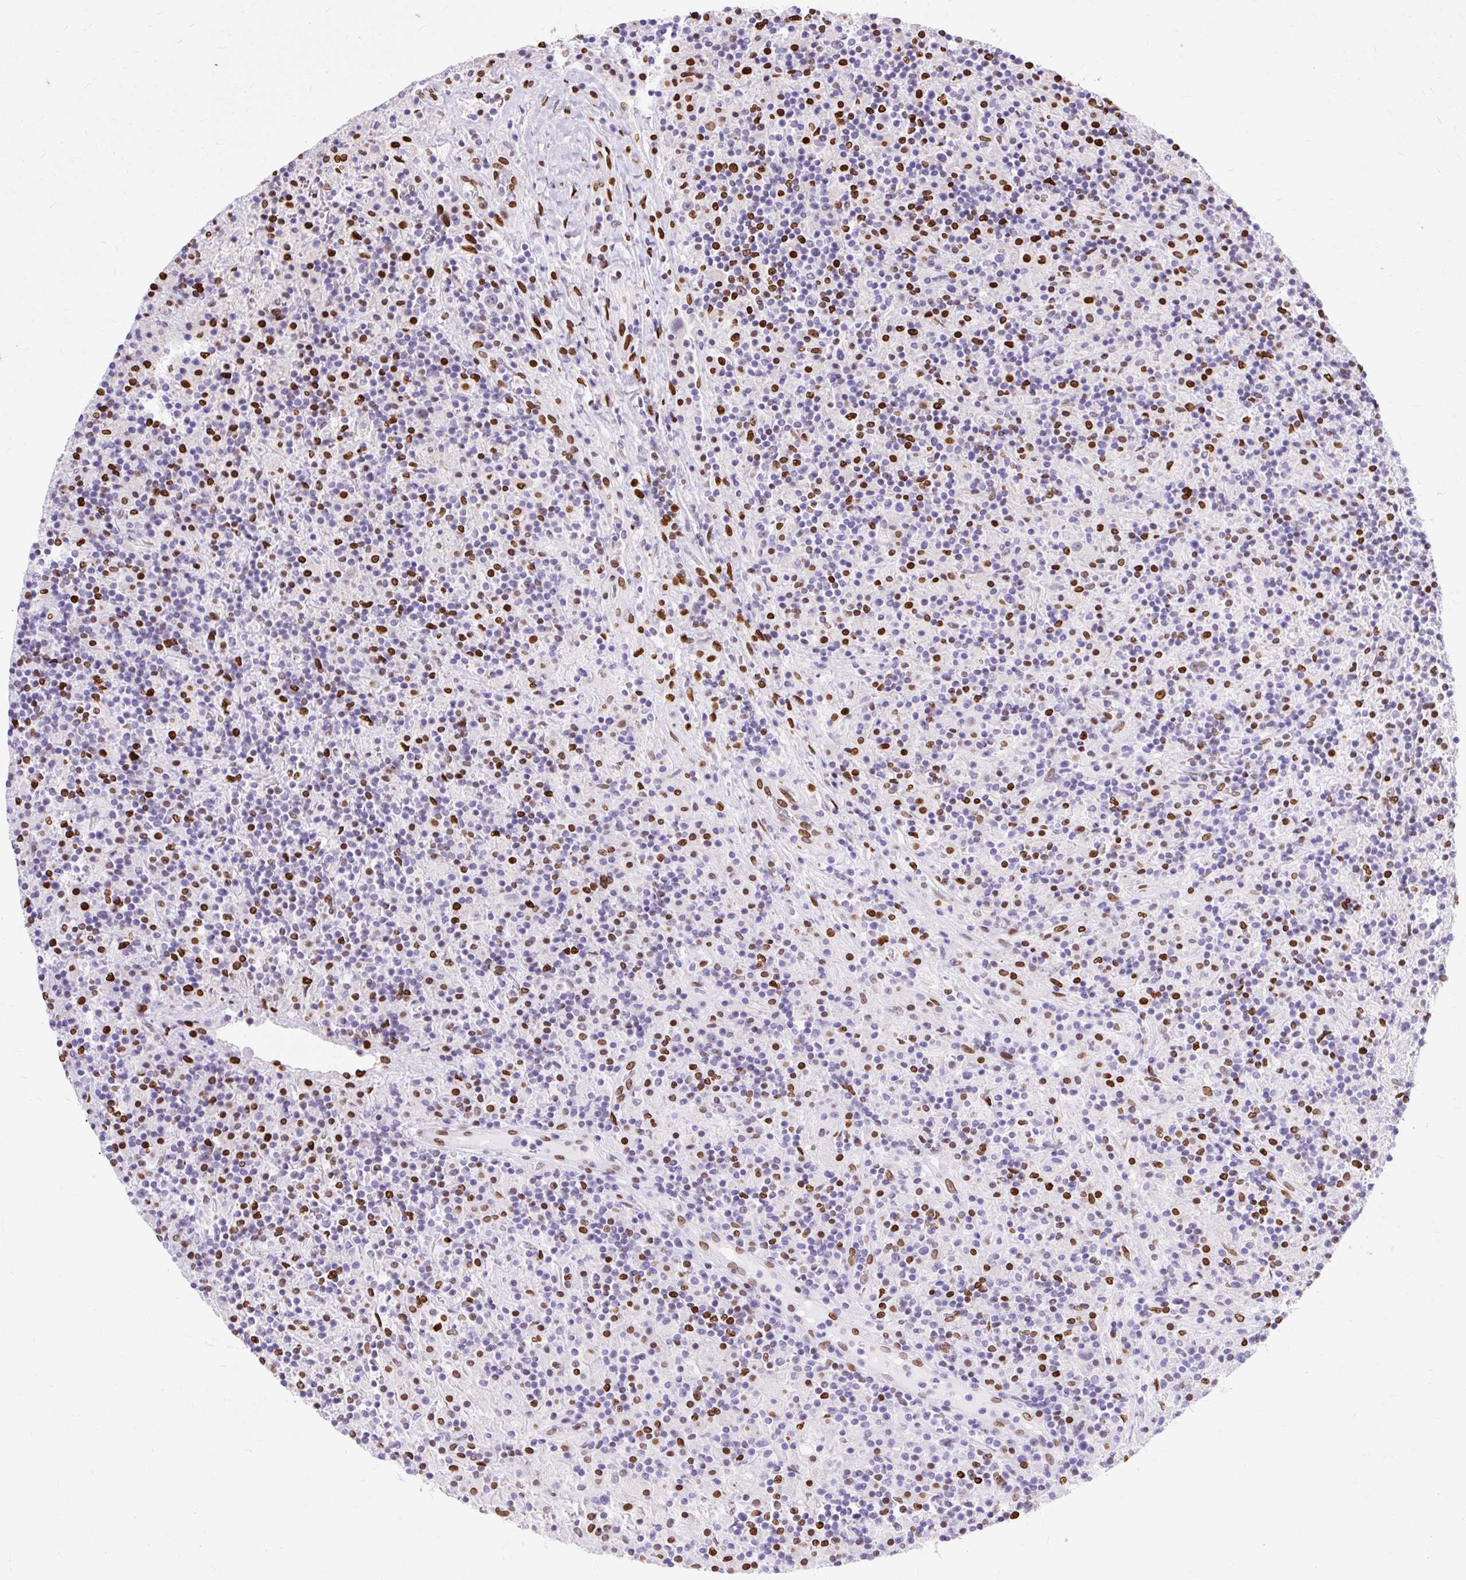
{"staining": {"intensity": "weak", "quantity": "<25%", "location": "nuclear"}, "tissue": "lymphoma", "cell_type": "Tumor cells", "image_type": "cancer", "snomed": [{"axis": "morphology", "description": "Hodgkin's disease, NOS"}, {"axis": "topography", "description": "Lymph node"}], "caption": "Tumor cells show no significant staining in lymphoma. The staining was performed using DAB to visualize the protein expression in brown, while the nuclei were stained in blue with hematoxylin (Magnification: 20x).", "gene": "TMEM184C", "patient": {"sex": "male", "age": 70}}